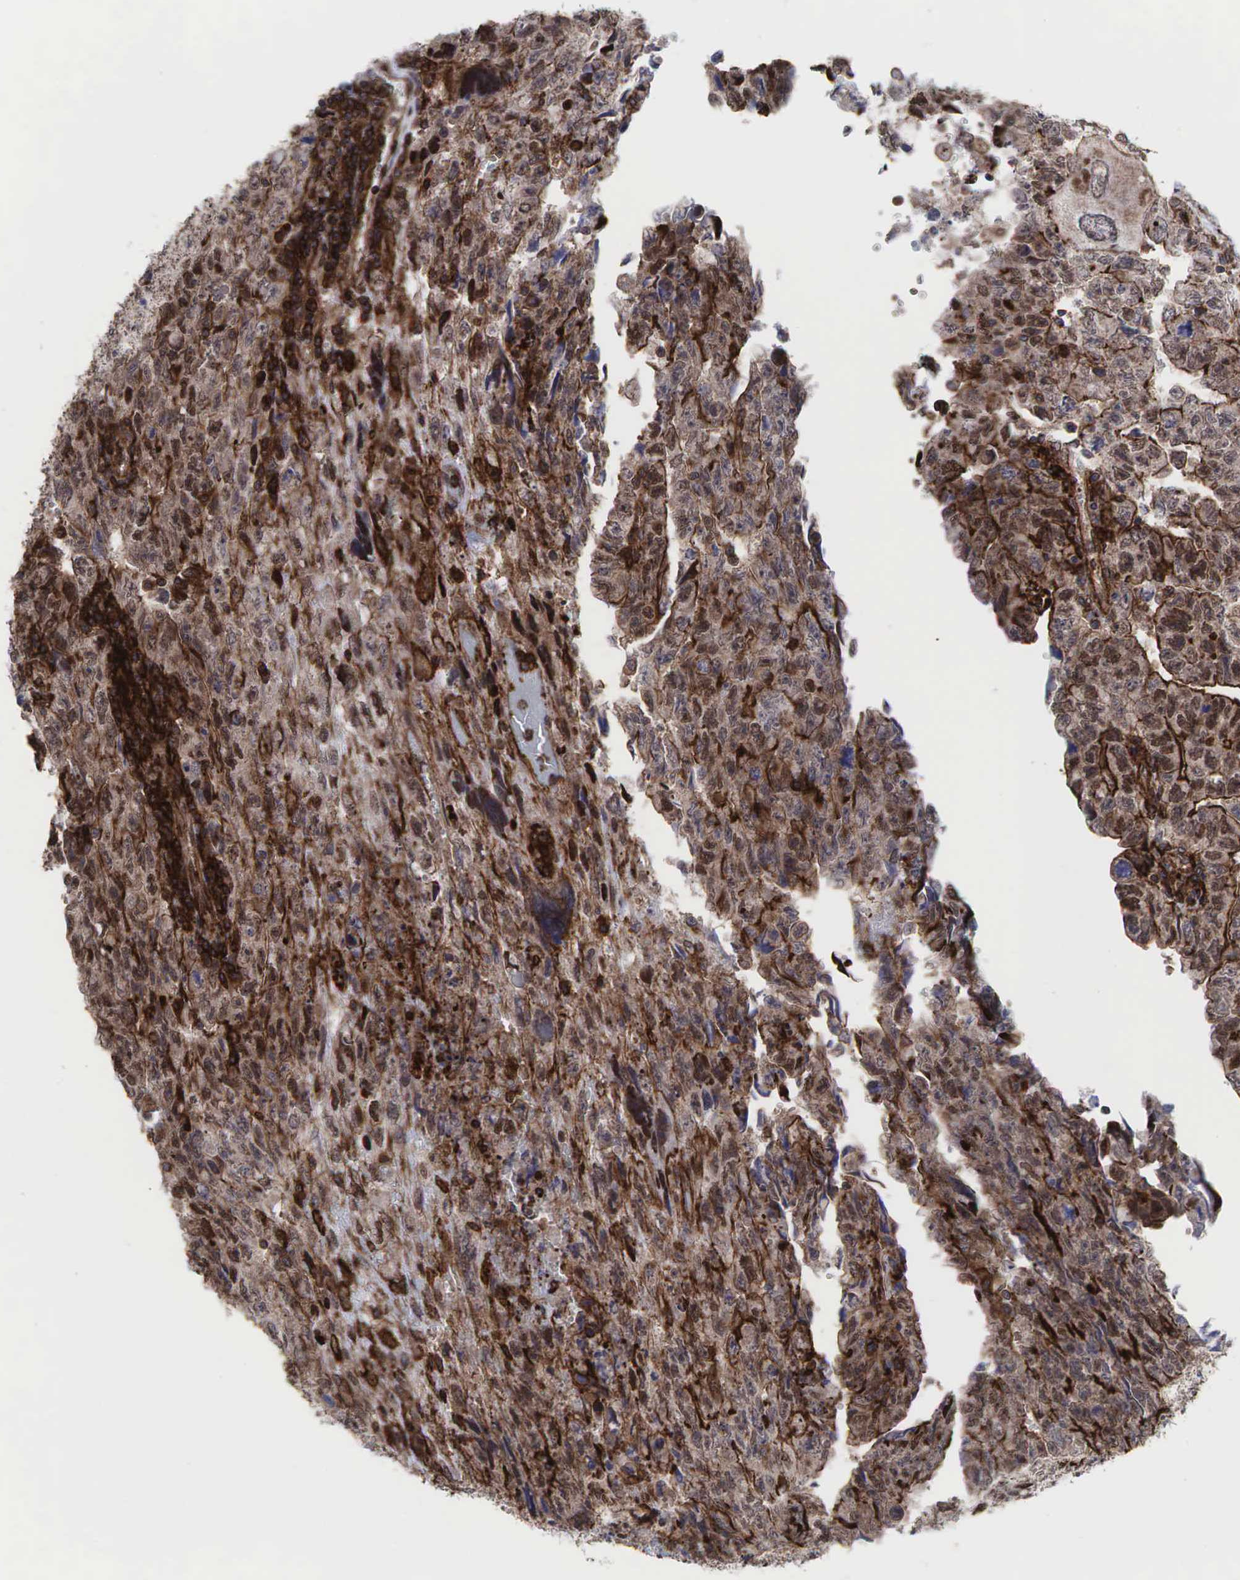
{"staining": {"intensity": "moderate", "quantity": ">75%", "location": "cytoplasmic/membranous"}, "tissue": "testis cancer", "cell_type": "Tumor cells", "image_type": "cancer", "snomed": [{"axis": "morphology", "description": "Carcinoma, Embryonal, NOS"}, {"axis": "topography", "description": "Testis"}], "caption": "This image reveals immunohistochemistry (IHC) staining of human testis embryonal carcinoma, with medium moderate cytoplasmic/membranous staining in approximately >75% of tumor cells.", "gene": "GPRASP1", "patient": {"sex": "male", "age": 28}}